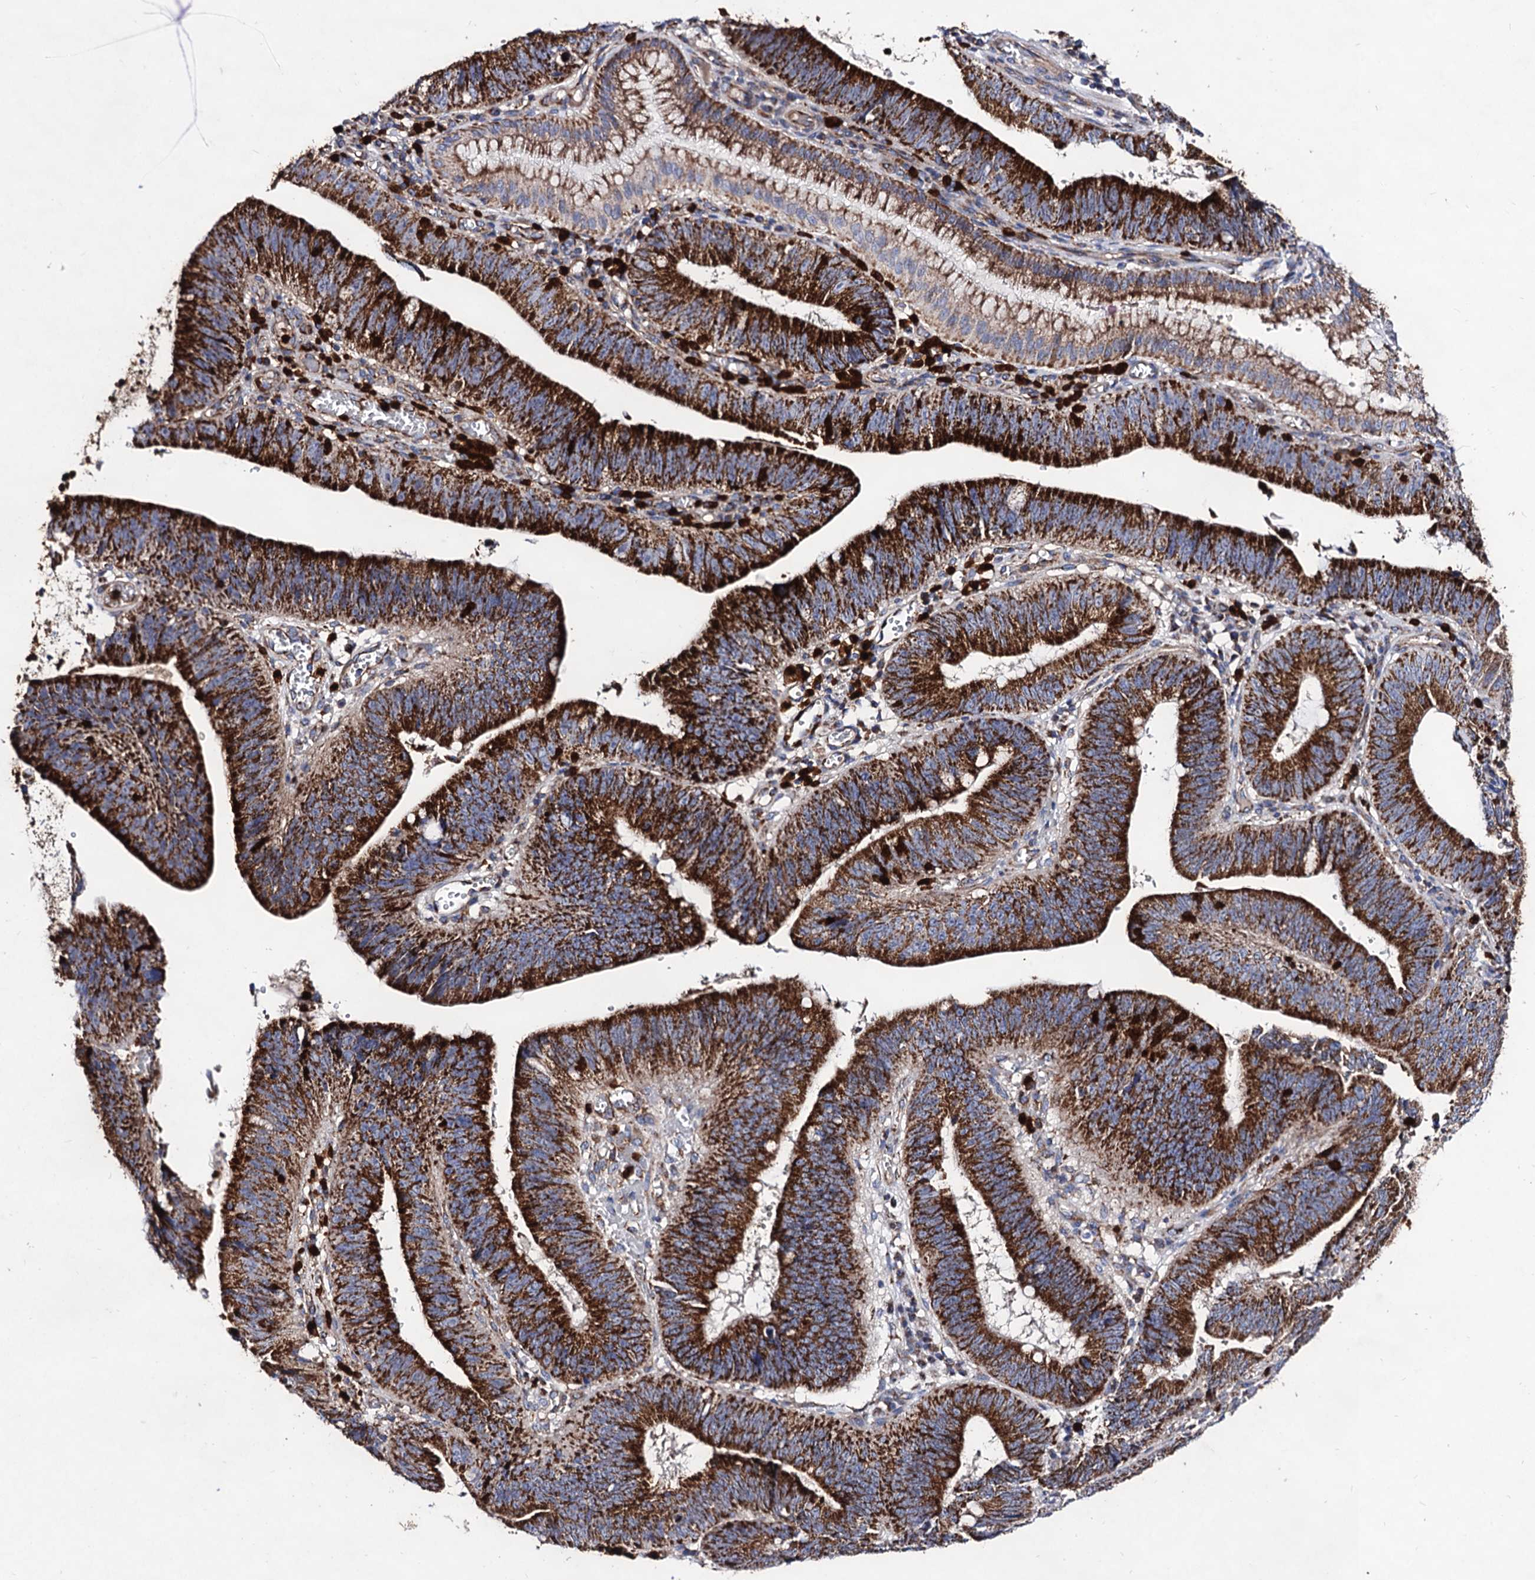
{"staining": {"intensity": "strong", "quantity": ">75%", "location": "cytoplasmic/membranous"}, "tissue": "stomach cancer", "cell_type": "Tumor cells", "image_type": "cancer", "snomed": [{"axis": "morphology", "description": "Adenocarcinoma, NOS"}, {"axis": "topography", "description": "Stomach"}], "caption": "A photomicrograph of human stomach adenocarcinoma stained for a protein displays strong cytoplasmic/membranous brown staining in tumor cells. Using DAB (brown) and hematoxylin (blue) stains, captured at high magnification using brightfield microscopy.", "gene": "ACAD9", "patient": {"sex": "male", "age": 59}}